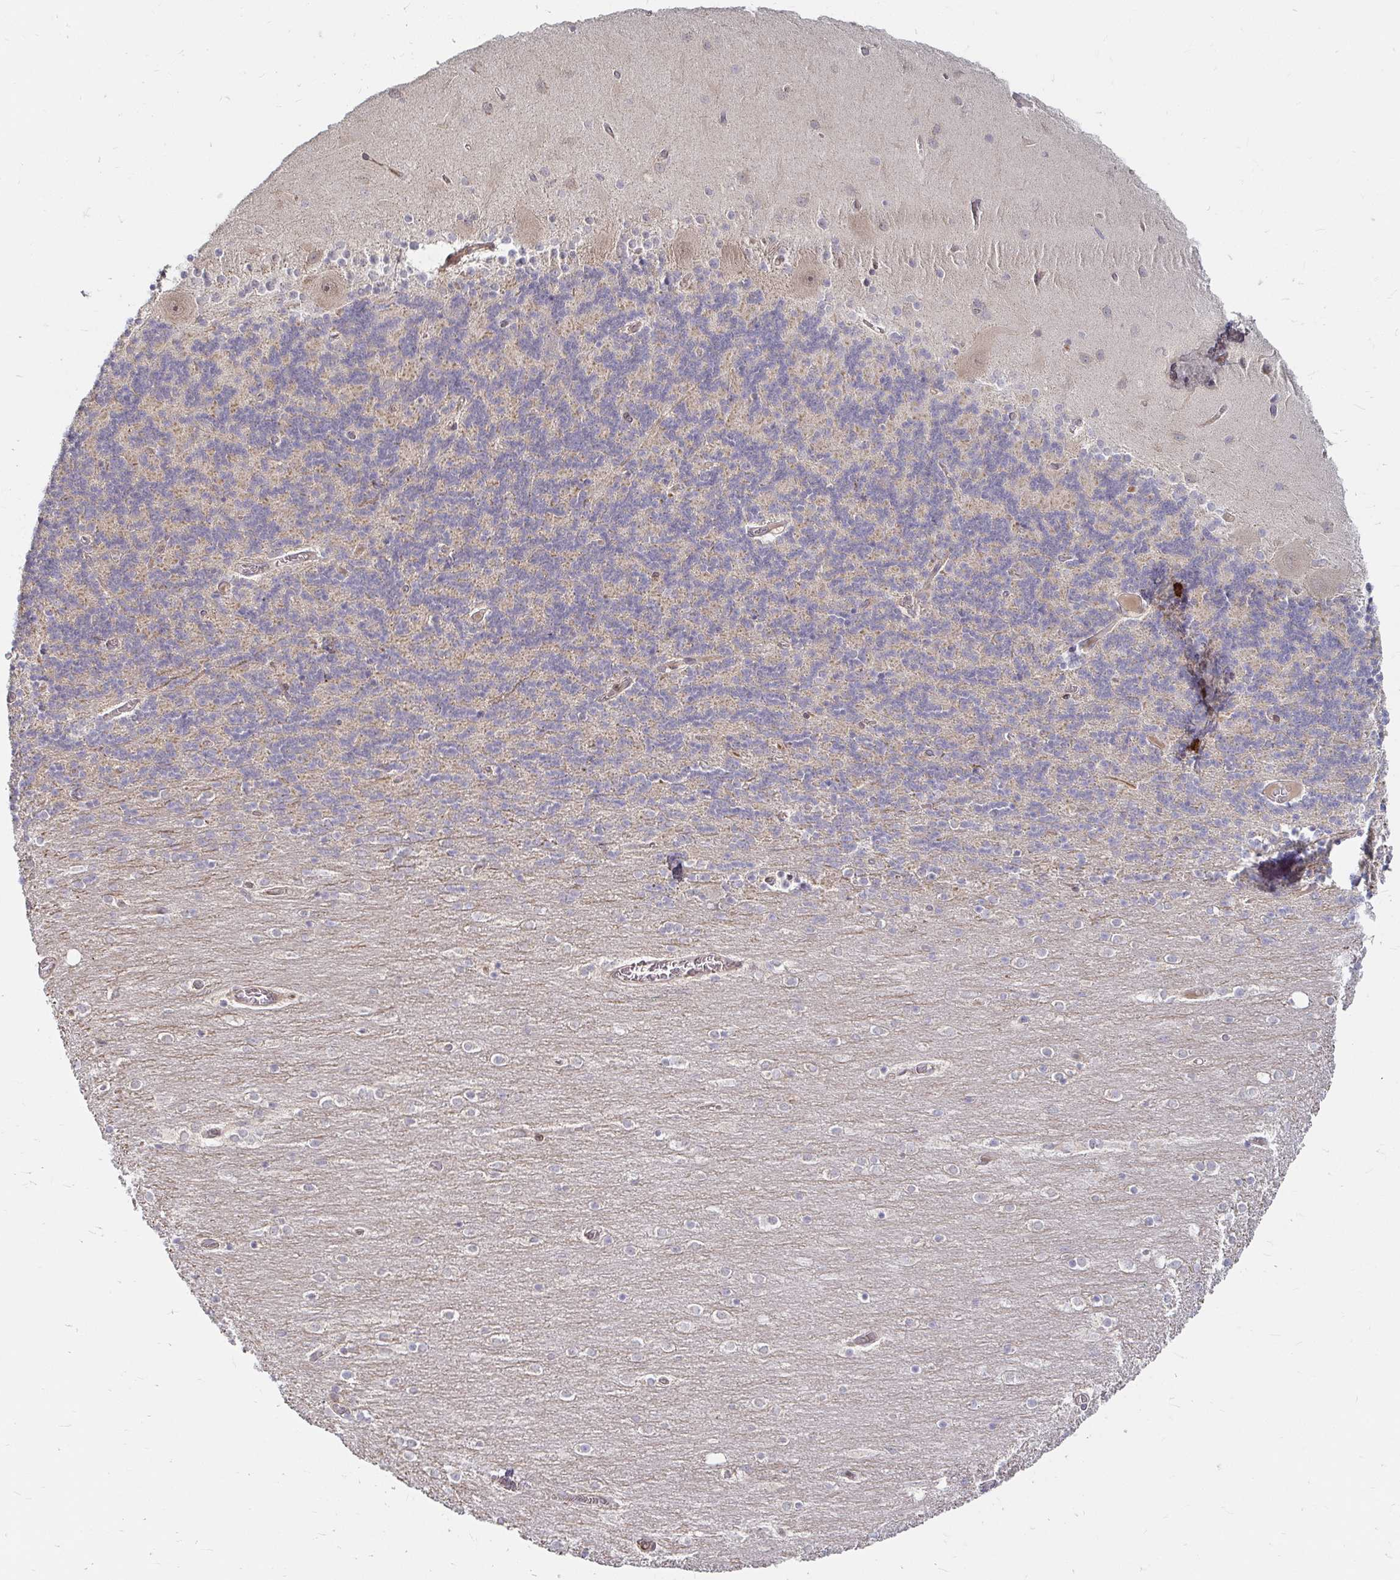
{"staining": {"intensity": "negative", "quantity": "none", "location": "none"}, "tissue": "cerebellum", "cell_type": "Cells in granular layer", "image_type": "normal", "snomed": [{"axis": "morphology", "description": "Normal tissue, NOS"}, {"axis": "topography", "description": "Cerebellum"}], "caption": "Immunohistochemistry of unremarkable cerebellum displays no staining in cells in granular layer.", "gene": "CAST", "patient": {"sex": "female", "age": 54}}